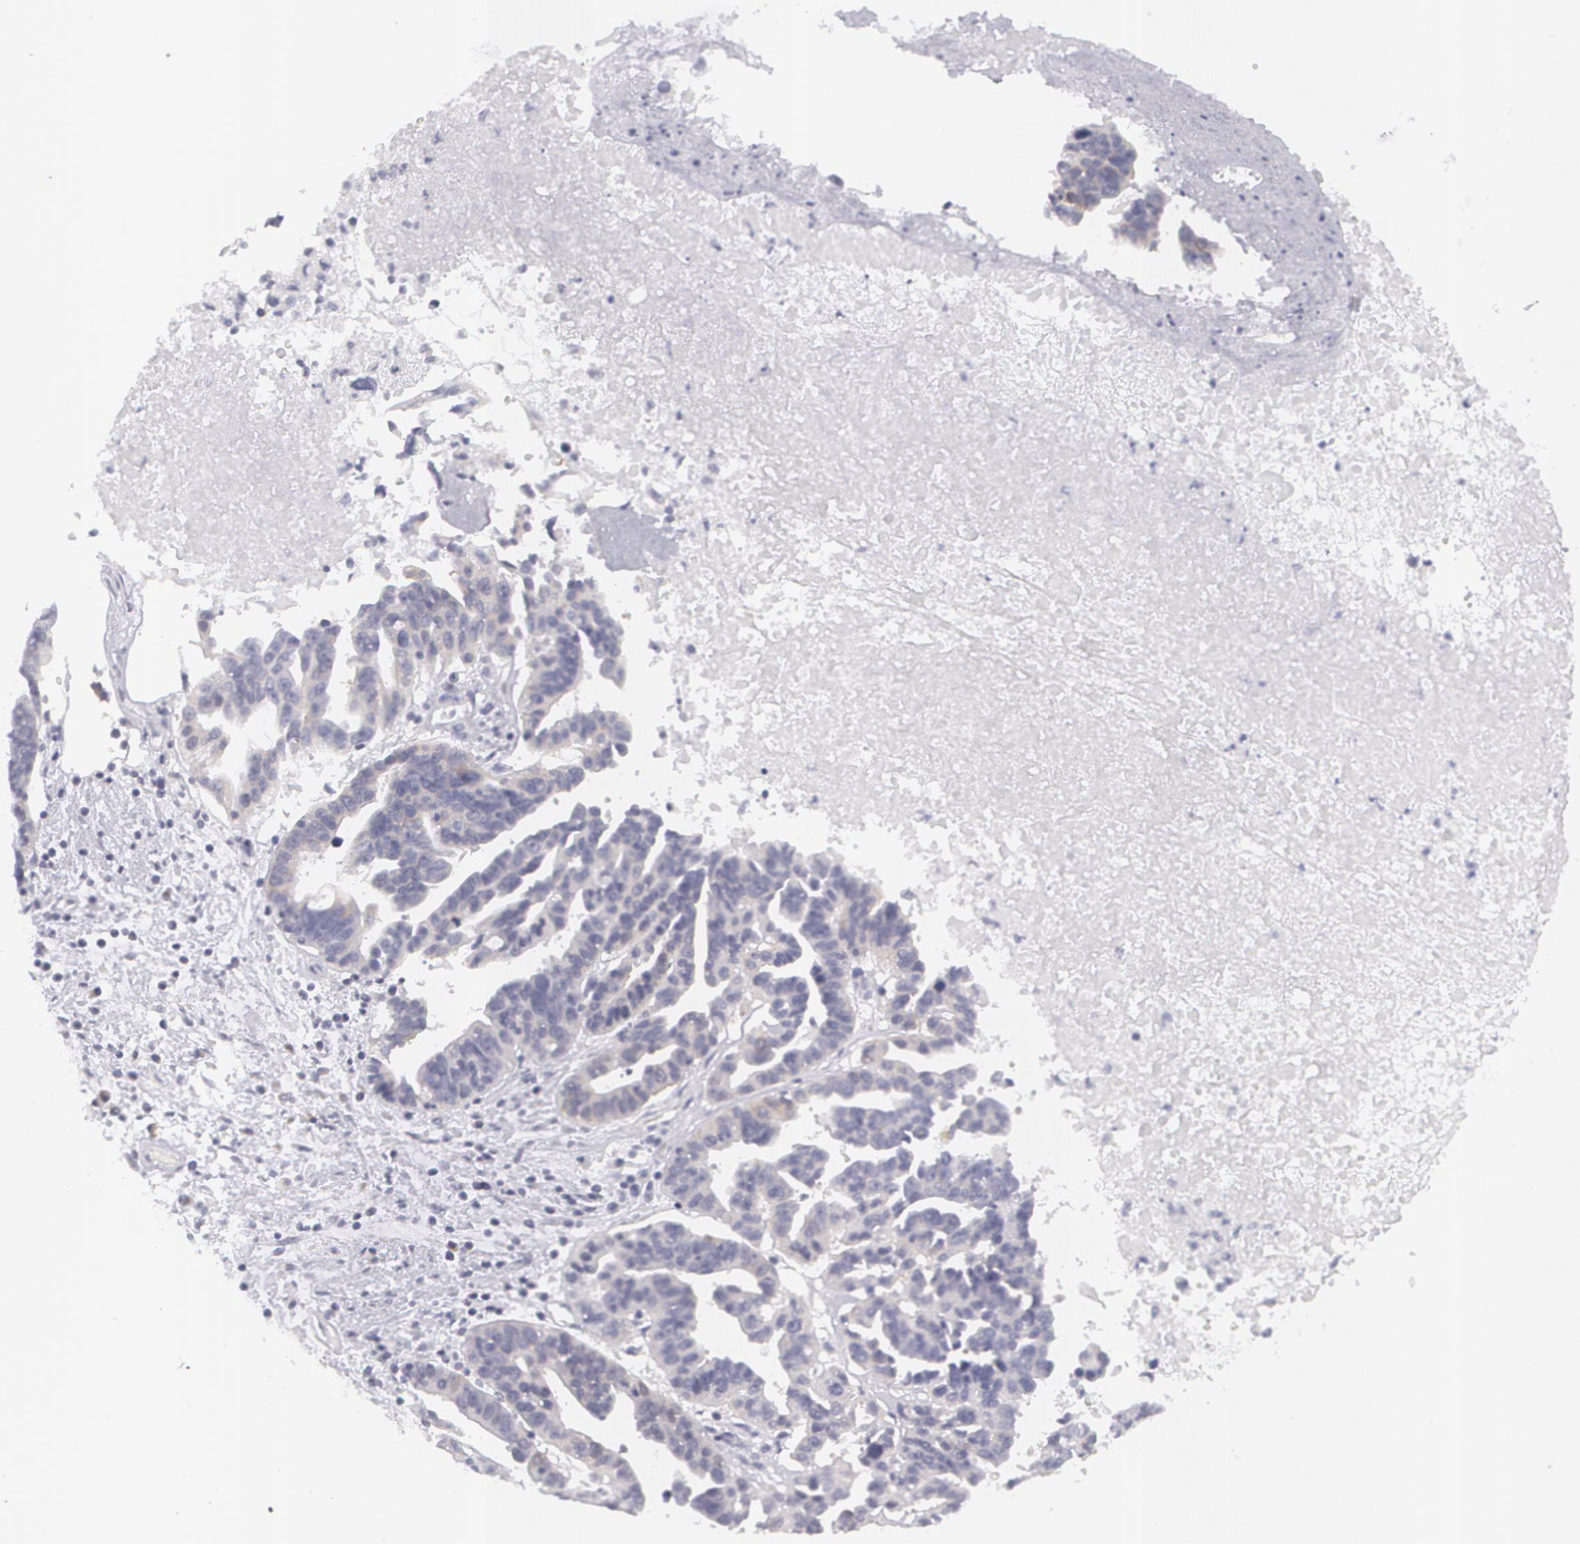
{"staining": {"intensity": "negative", "quantity": "none", "location": "none"}, "tissue": "ovarian cancer", "cell_type": "Tumor cells", "image_type": "cancer", "snomed": [{"axis": "morphology", "description": "Carcinoma, endometroid"}, {"axis": "morphology", "description": "Cystadenocarcinoma, serous, NOS"}, {"axis": "topography", "description": "Ovary"}], "caption": "IHC of human ovarian cancer exhibits no staining in tumor cells. The staining is performed using DAB (3,3'-diaminobenzidine) brown chromogen with nuclei counter-stained in using hematoxylin.", "gene": "MBNL3", "patient": {"sex": "female", "age": 45}}